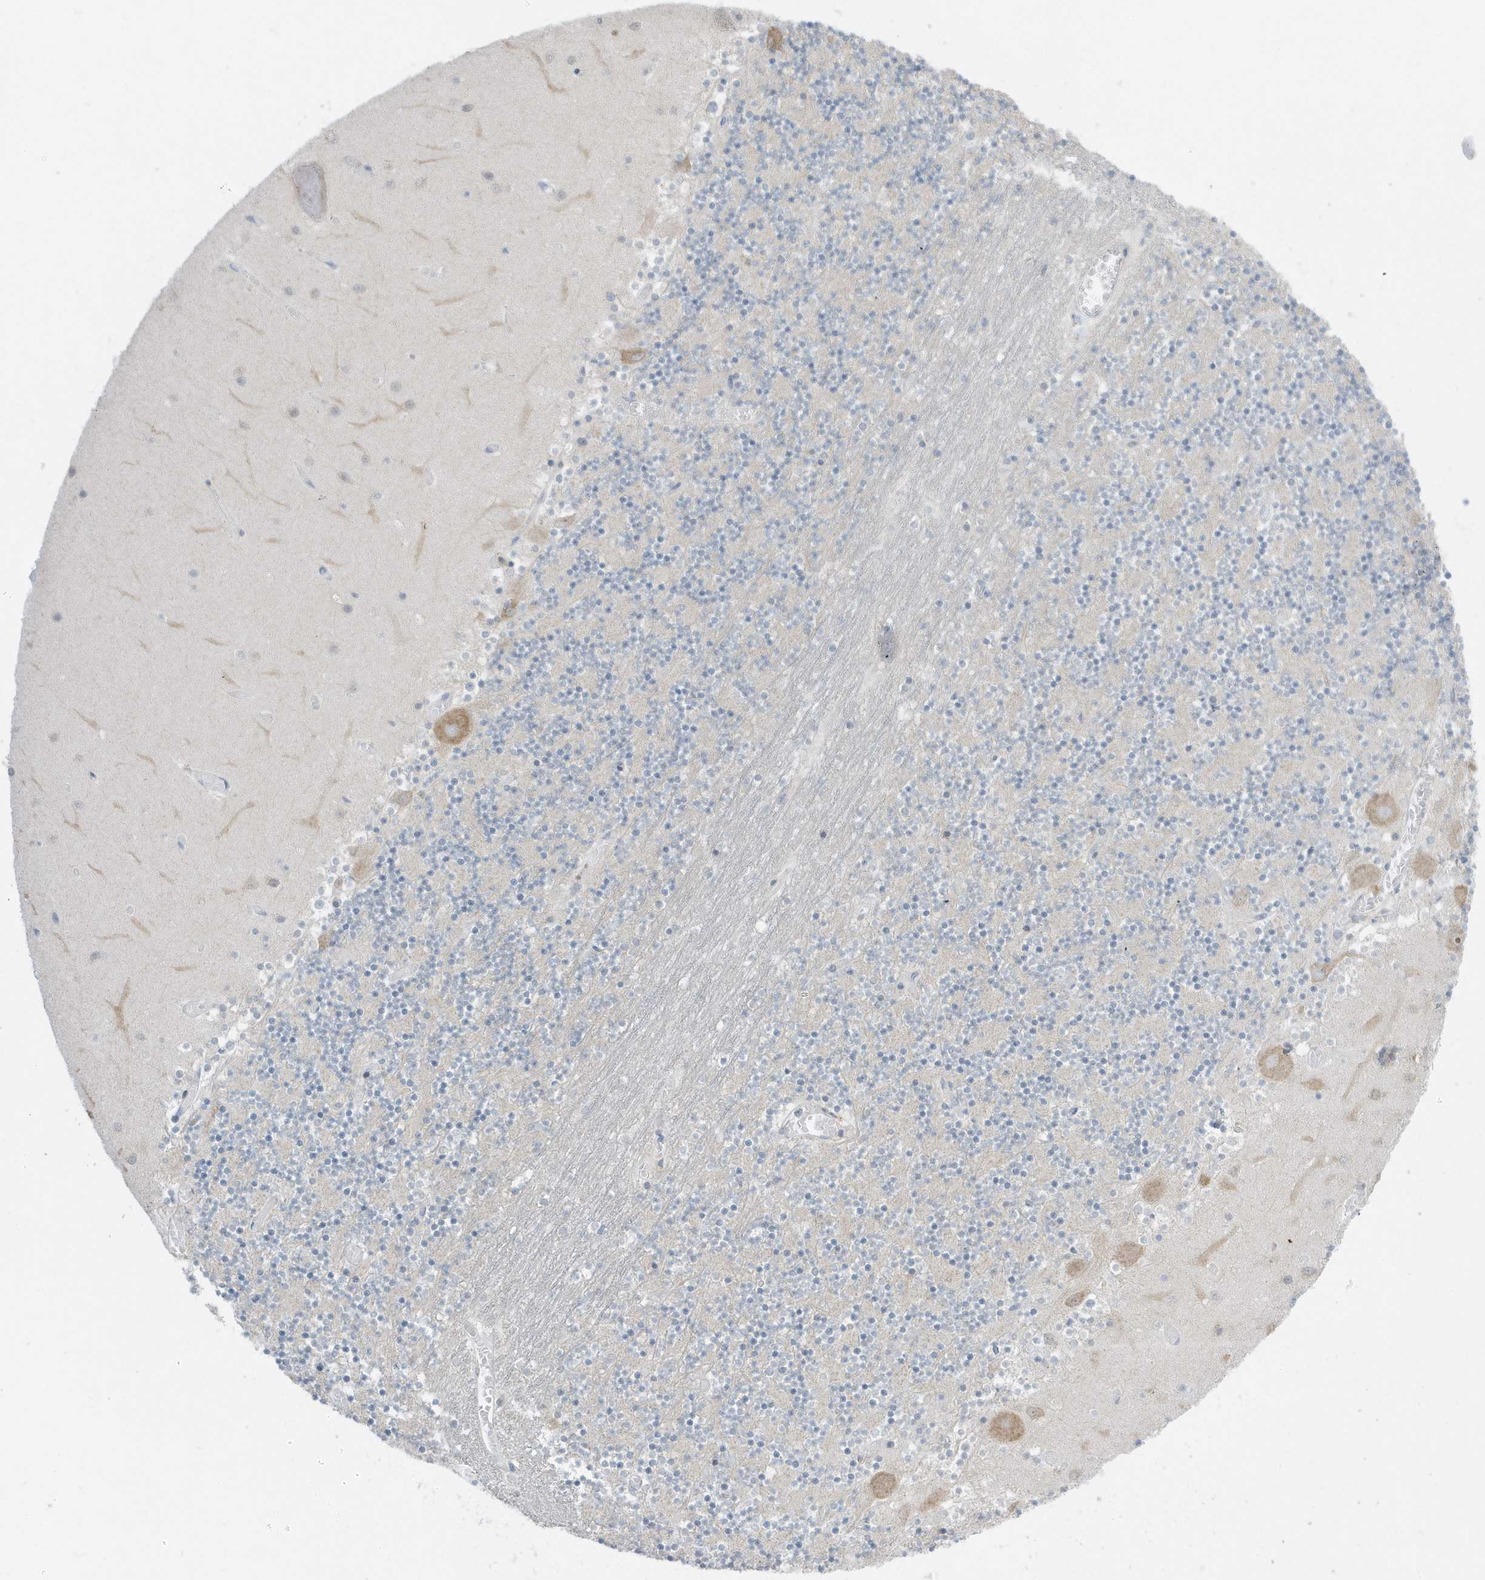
{"staining": {"intensity": "moderate", "quantity": "<25%", "location": "cytoplasmic/membranous"}, "tissue": "cerebellum", "cell_type": "Cells in granular layer", "image_type": "normal", "snomed": [{"axis": "morphology", "description": "Normal tissue, NOS"}, {"axis": "topography", "description": "Cerebellum"}], "caption": "Immunohistochemistry (IHC) of normal cerebellum demonstrates low levels of moderate cytoplasmic/membranous staining in approximately <25% of cells in granular layer.", "gene": "SCN3A", "patient": {"sex": "female", "age": 28}}